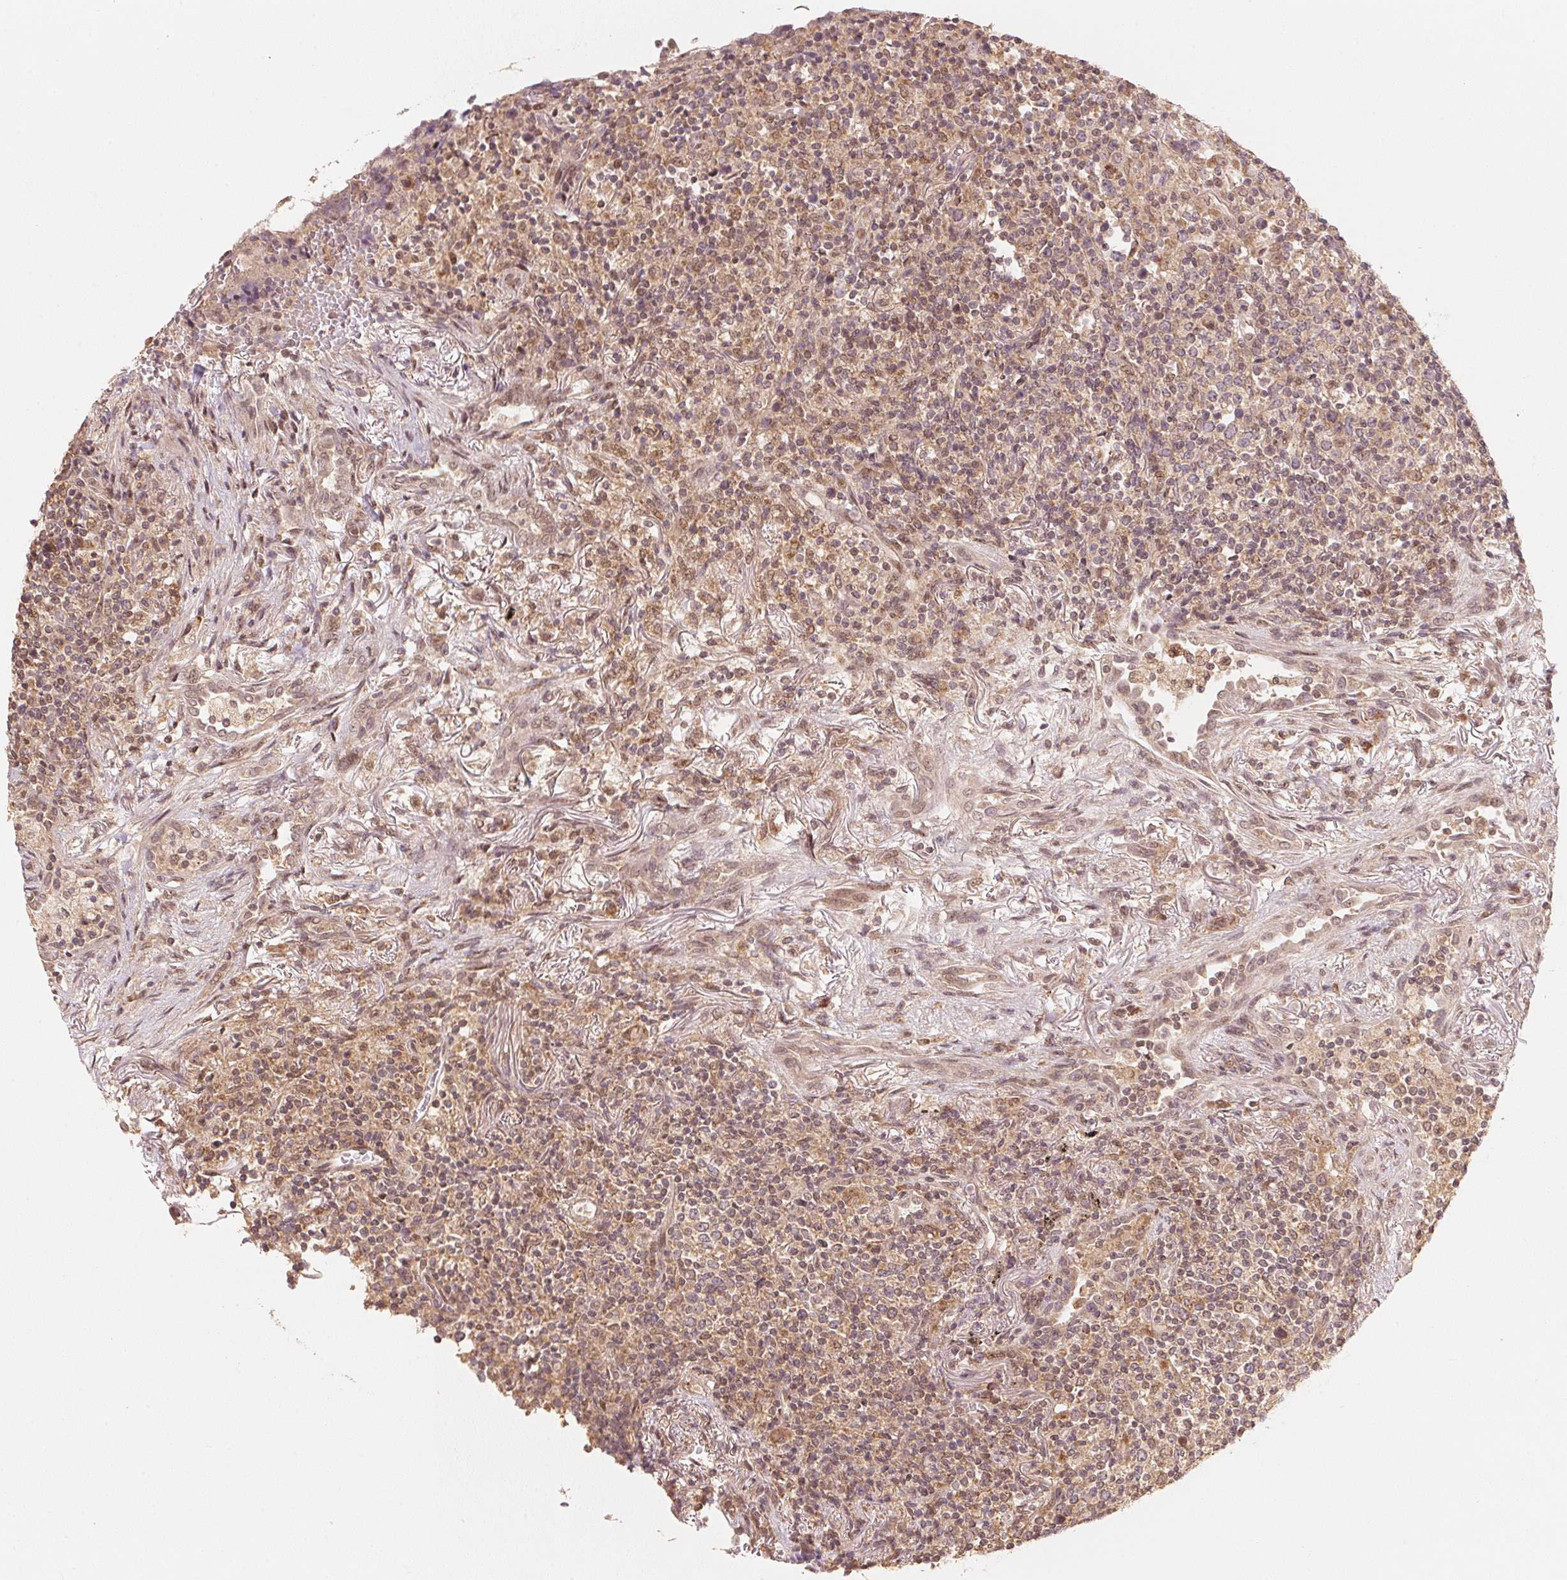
{"staining": {"intensity": "weak", "quantity": ">75%", "location": "cytoplasmic/membranous,nuclear"}, "tissue": "lymphoma", "cell_type": "Tumor cells", "image_type": "cancer", "snomed": [{"axis": "morphology", "description": "Malignant lymphoma, non-Hodgkin's type, High grade"}, {"axis": "topography", "description": "Lung"}], "caption": "Immunohistochemistry (IHC) photomicrograph of human malignant lymphoma, non-Hodgkin's type (high-grade) stained for a protein (brown), which reveals low levels of weak cytoplasmic/membranous and nuclear staining in about >75% of tumor cells.", "gene": "C2orf73", "patient": {"sex": "male", "age": 79}}